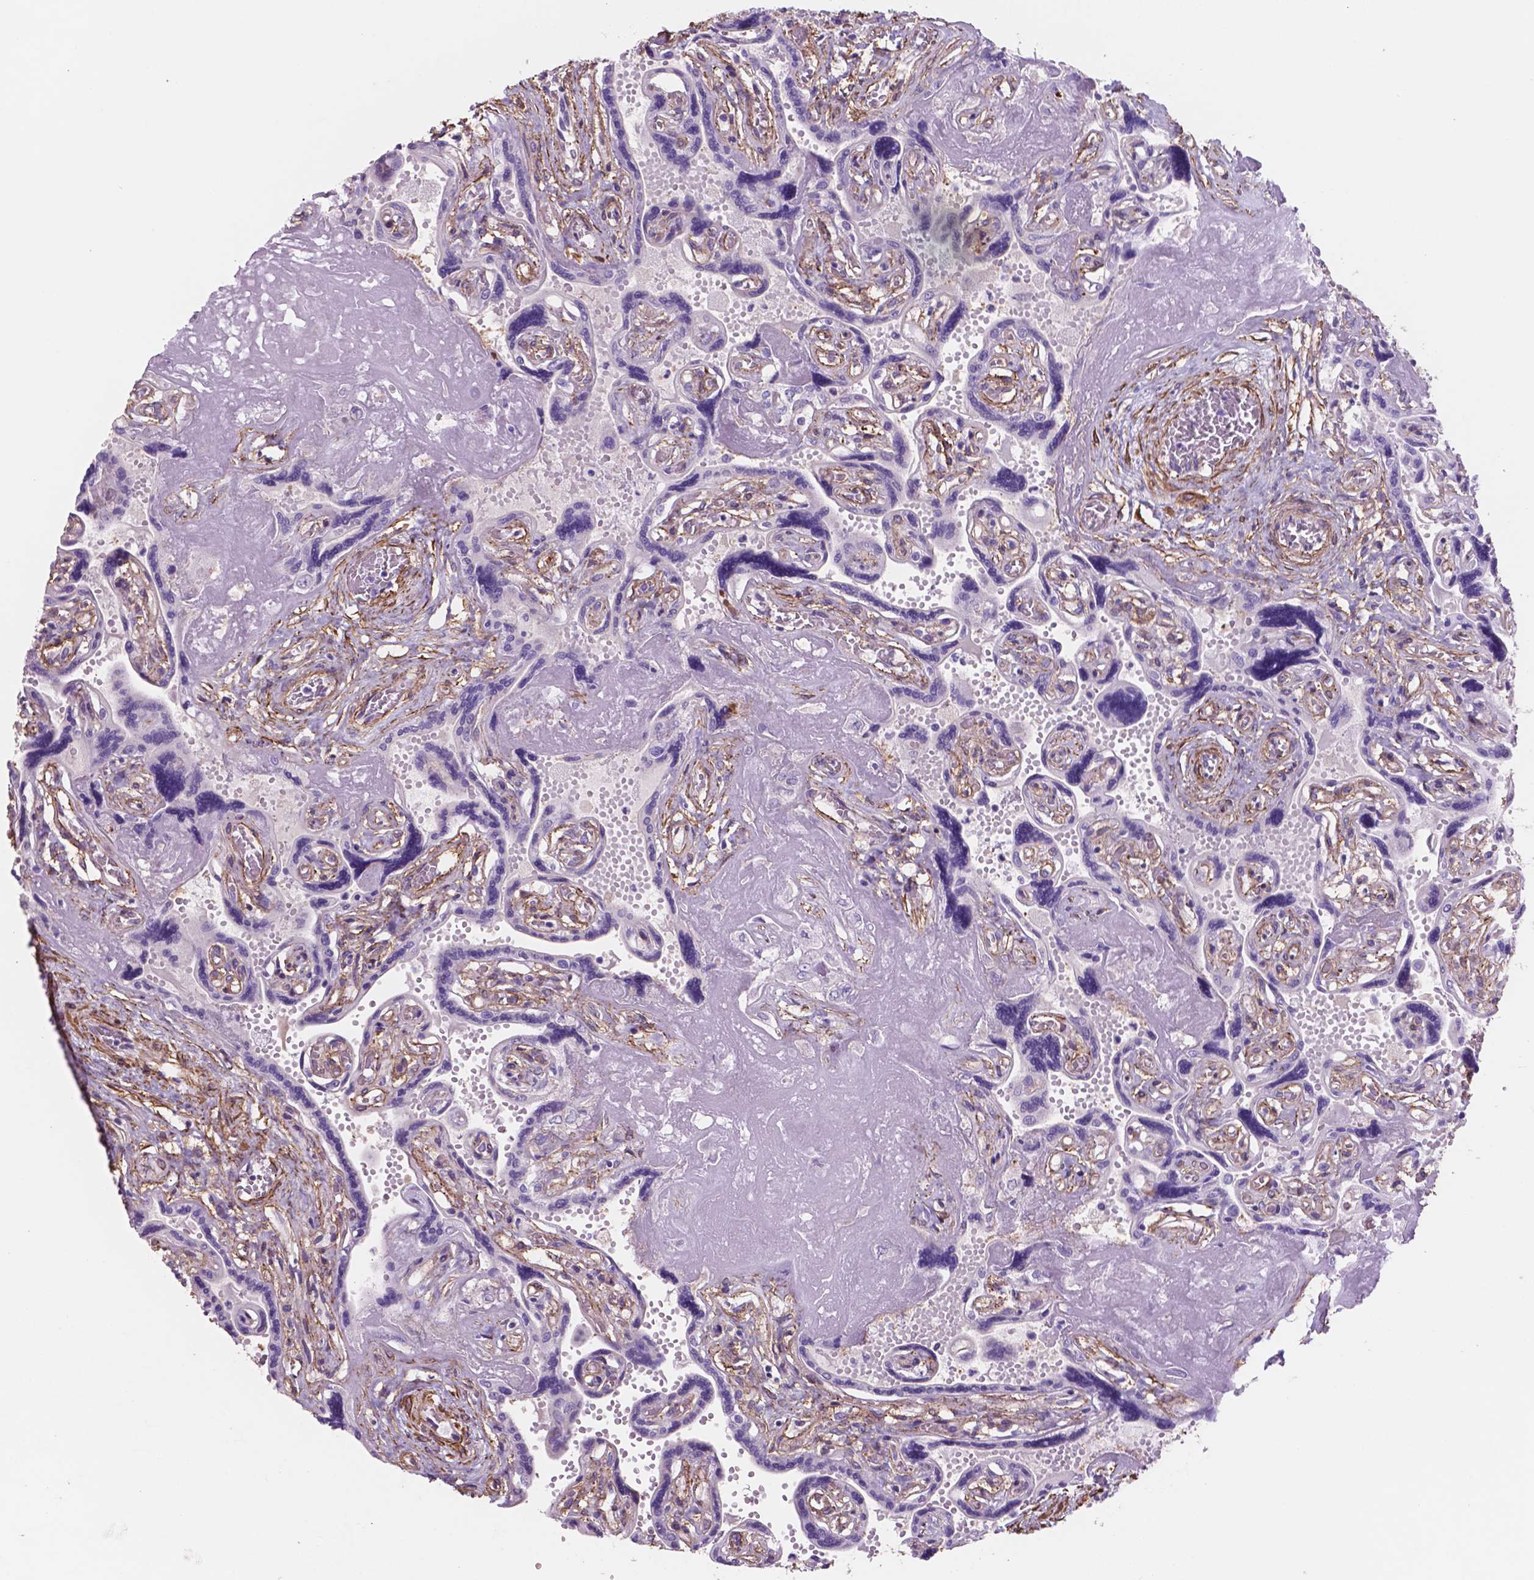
{"staining": {"intensity": "weak", "quantity": "<25%", "location": "cytoplasmic/membranous"}, "tissue": "placenta", "cell_type": "Decidual cells", "image_type": "normal", "snomed": [{"axis": "morphology", "description": "Normal tissue, NOS"}, {"axis": "topography", "description": "Placenta"}], "caption": "A photomicrograph of human placenta is negative for staining in decidual cells. (Stains: DAB (3,3'-diaminobenzidine) immunohistochemistry with hematoxylin counter stain, Microscopy: brightfield microscopy at high magnification).", "gene": "TOR2A", "patient": {"sex": "female", "age": 32}}